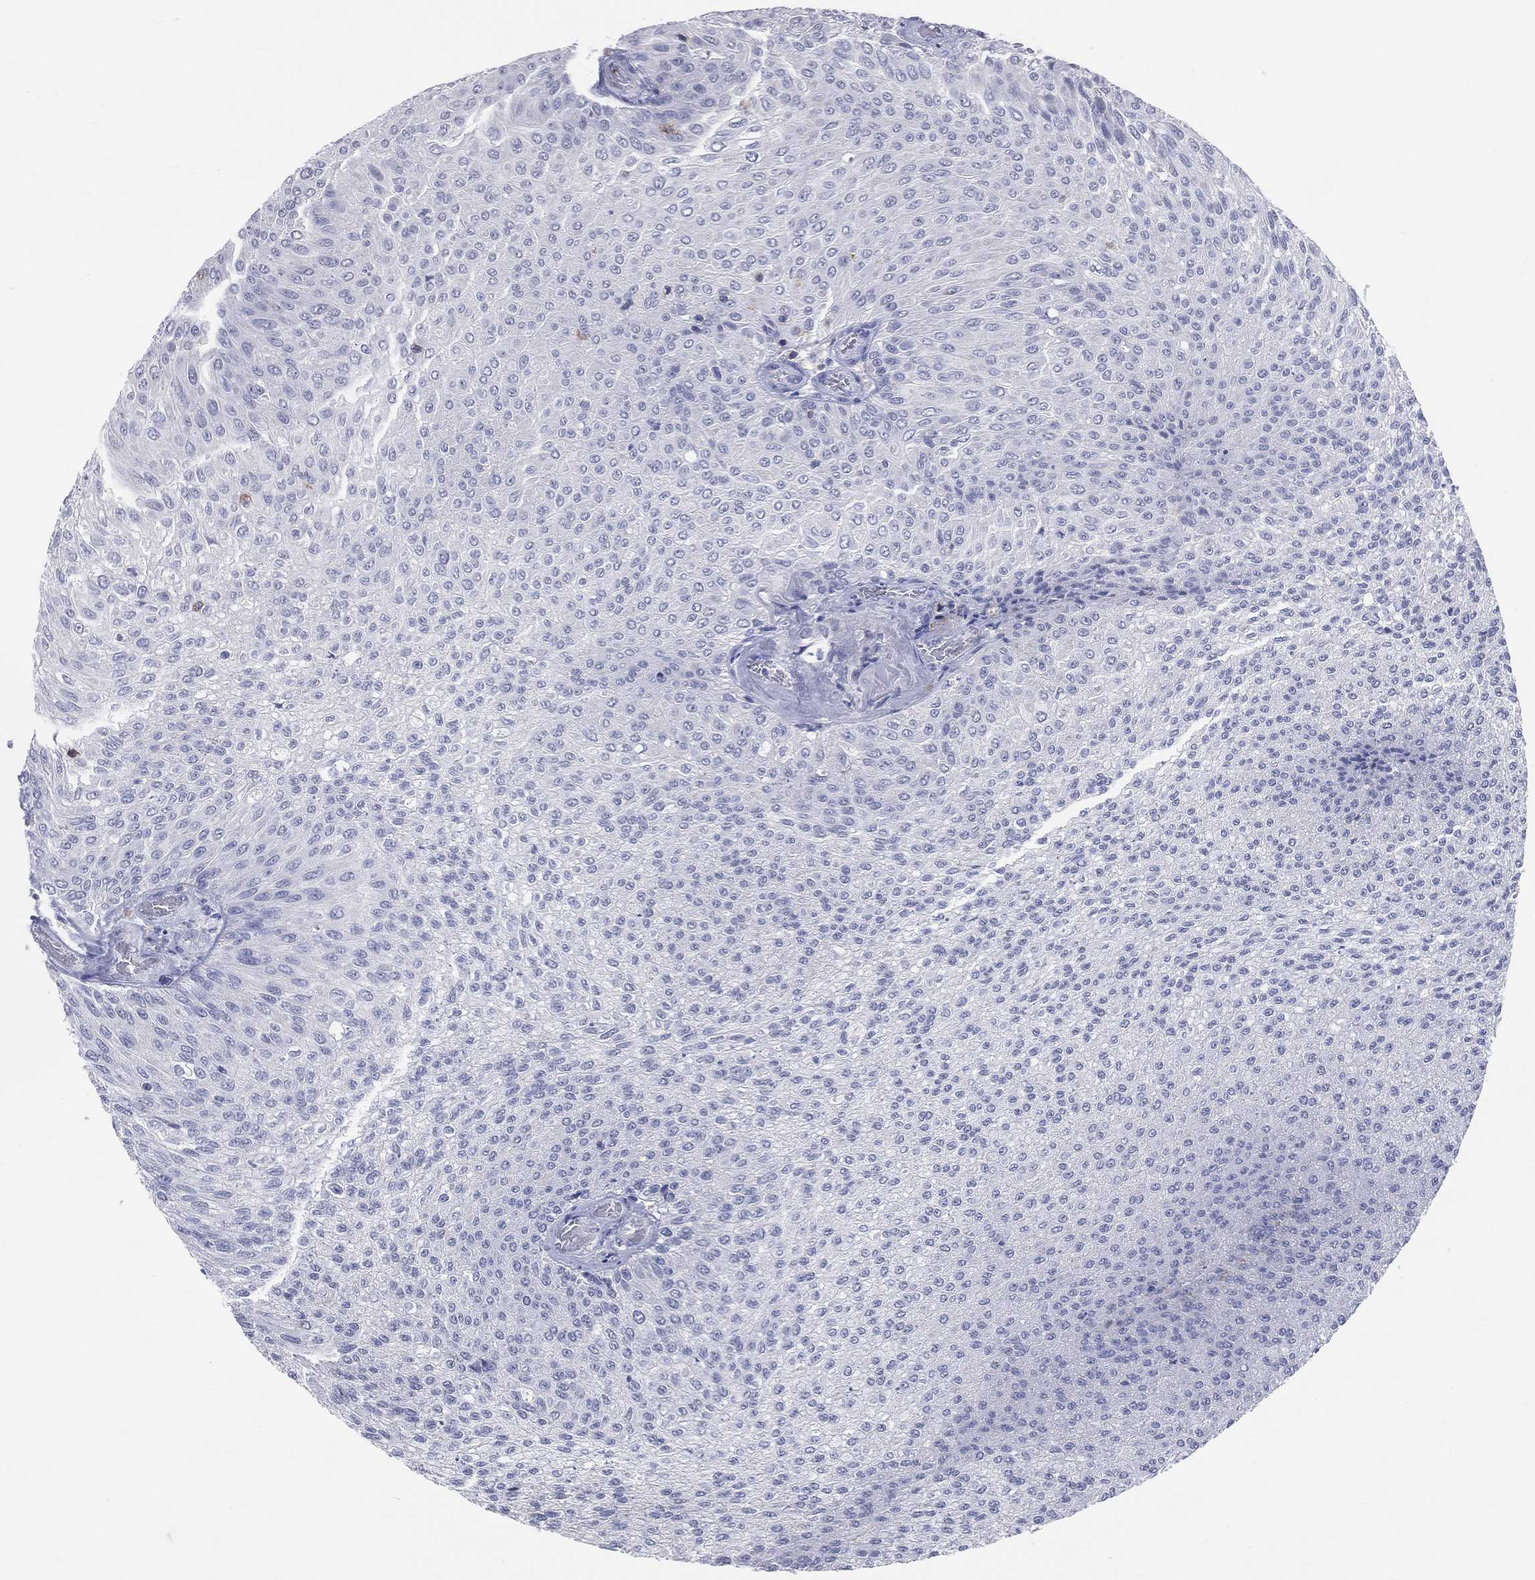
{"staining": {"intensity": "negative", "quantity": "none", "location": "none"}, "tissue": "urothelial cancer", "cell_type": "Tumor cells", "image_type": "cancer", "snomed": [{"axis": "morphology", "description": "Urothelial carcinoma, Low grade"}, {"axis": "topography", "description": "Ureter, NOS"}, {"axis": "topography", "description": "Urinary bladder"}], "caption": "Urothelial cancer was stained to show a protein in brown. There is no significant positivity in tumor cells.", "gene": "LAT", "patient": {"sex": "male", "age": 78}}